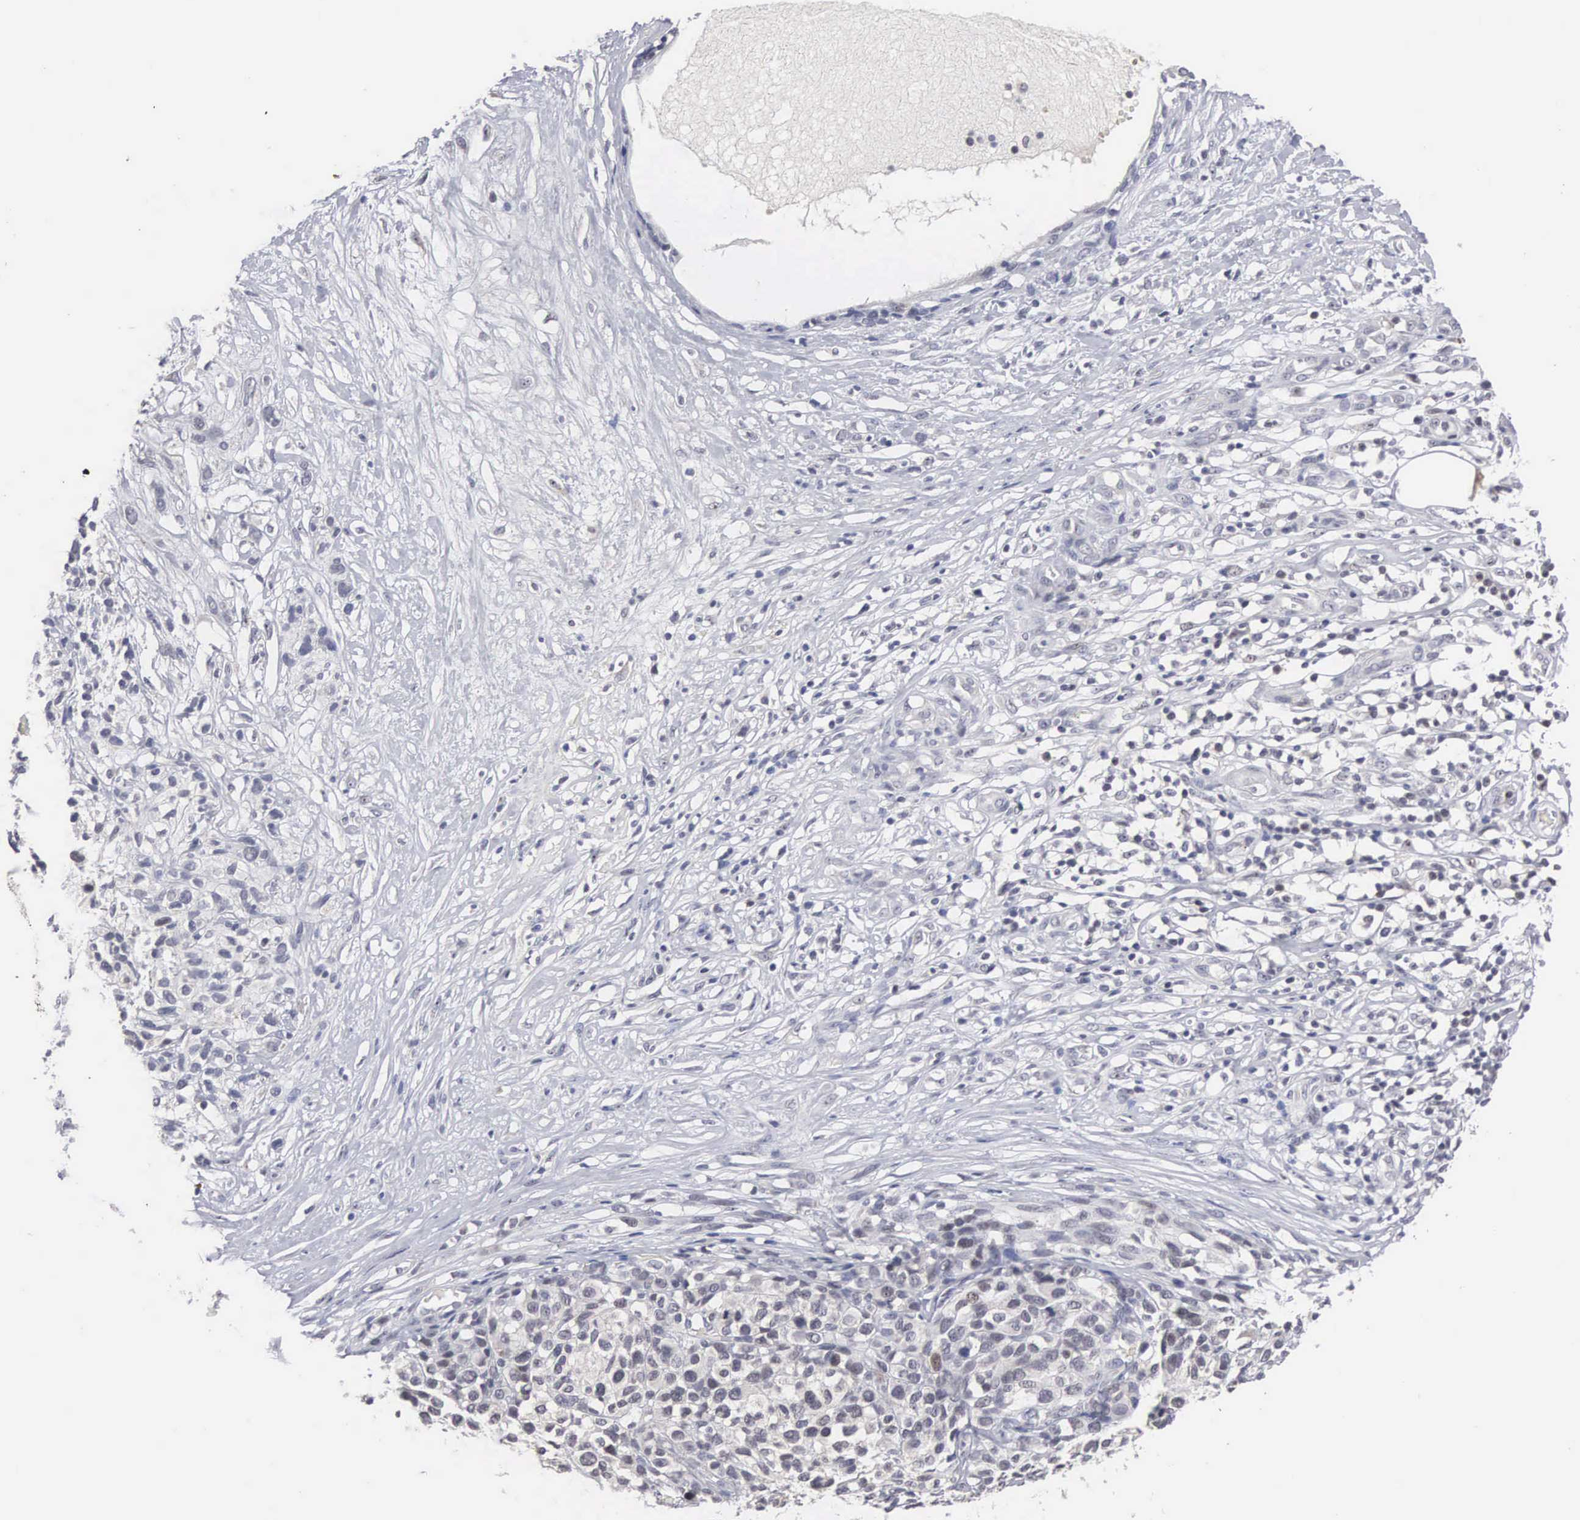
{"staining": {"intensity": "negative", "quantity": "none", "location": "none"}, "tissue": "melanoma", "cell_type": "Tumor cells", "image_type": "cancer", "snomed": [{"axis": "morphology", "description": "Malignant melanoma, NOS"}, {"axis": "topography", "description": "Skin"}], "caption": "Immunohistochemistry micrograph of malignant melanoma stained for a protein (brown), which displays no positivity in tumor cells. The staining was performed using DAB (3,3'-diaminobenzidine) to visualize the protein expression in brown, while the nuclei were stained in blue with hematoxylin (Magnification: 20x).", "gene": "ACOT4", "patient": {"sex": "female", "age": 85}}